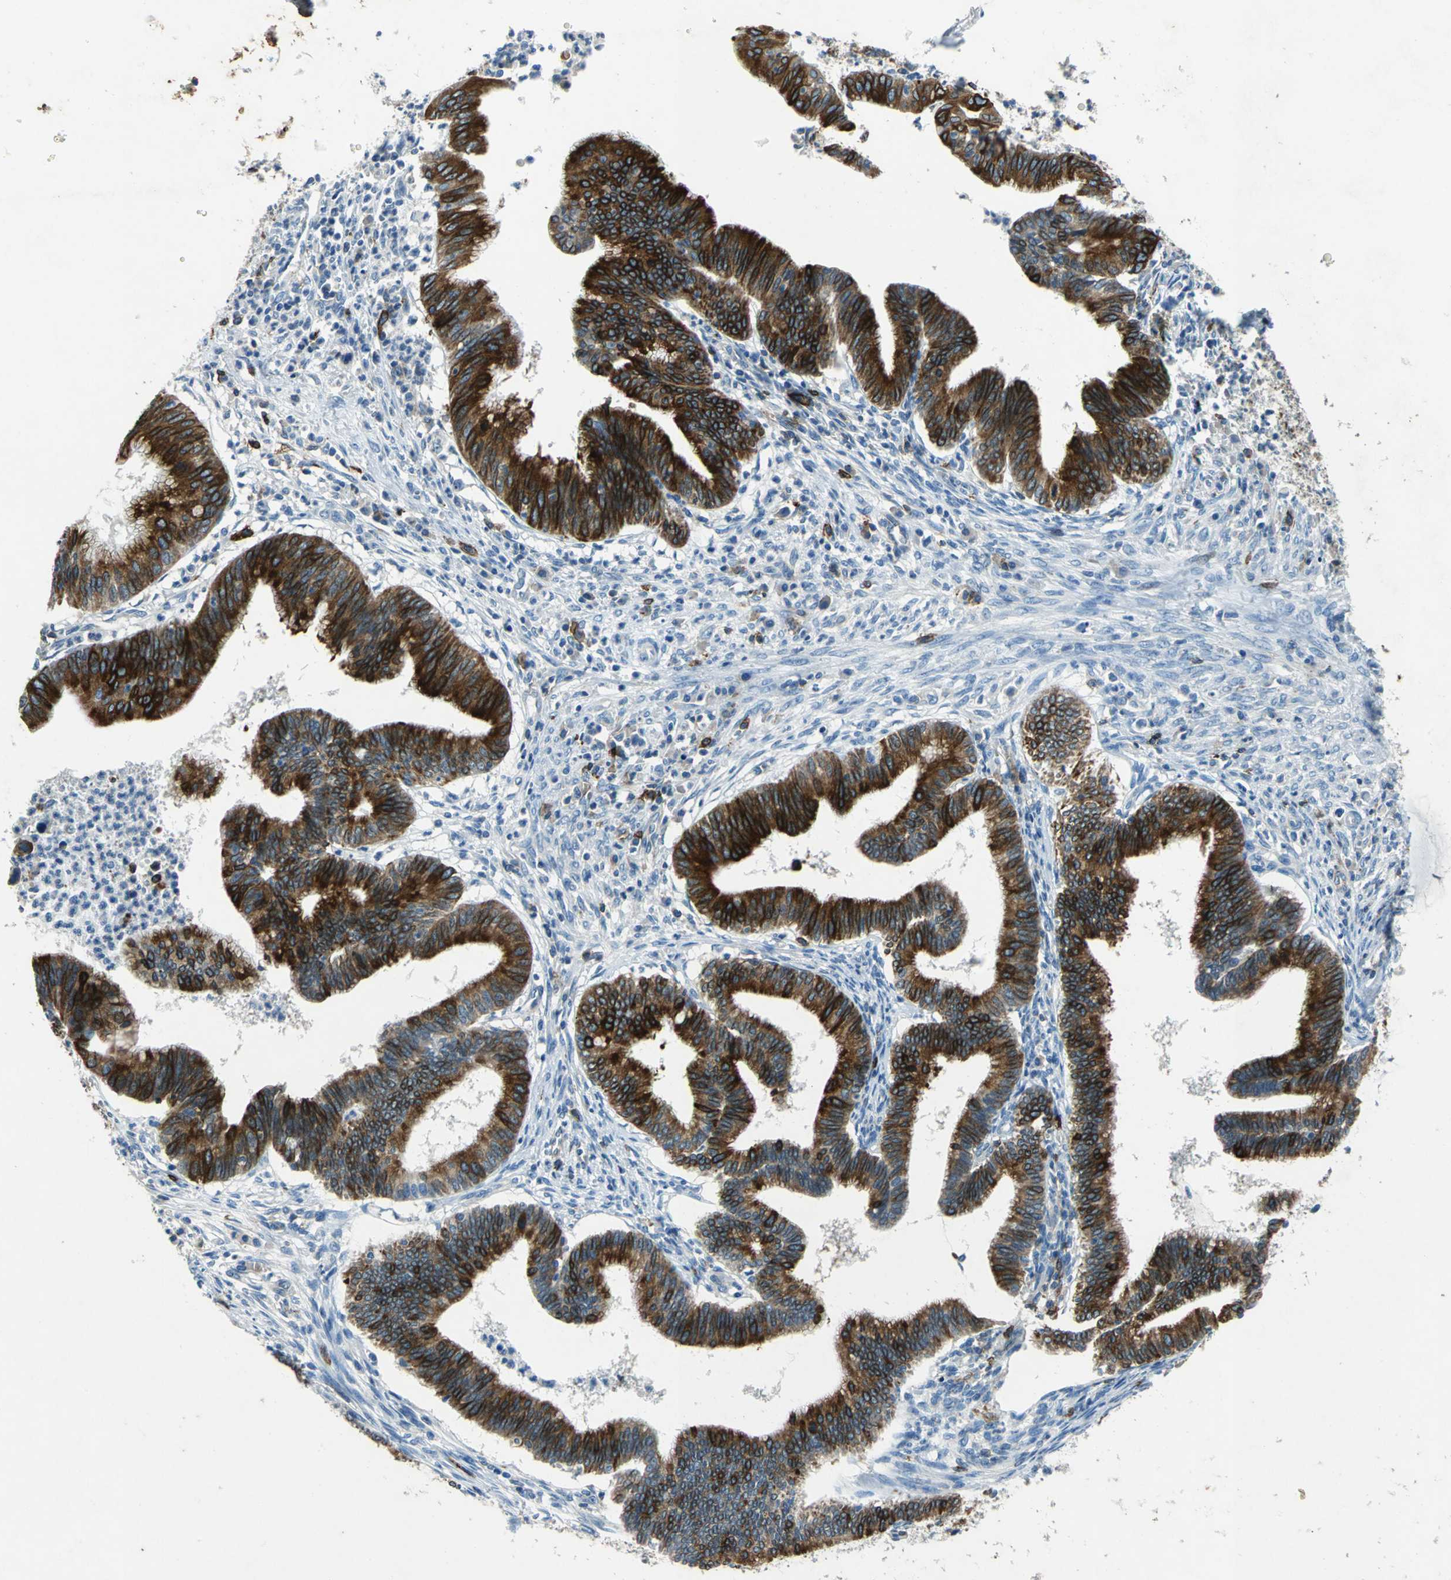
{"staining": {"intensity": "strong", "quantity": ">75%", "location": "cytoplasmic/membranous"}, "tissue": "cervical cancer", "cell_type": "Tumor cells", "image_type": "cancer", "snomed": [{"axis": "morphology", "description": "Adenocarcinoma, NOS"}, {"axis": "topography", "description": "Cervix"}], "caption": "Immunohistochemical staining of cervical adenocarcinoma displays high levels of strong cytoplasmic/membranous protein staining in about >75% of tumor cells.", "gene": "RPS13", "patient": {"sex": "female", "age": 36}}